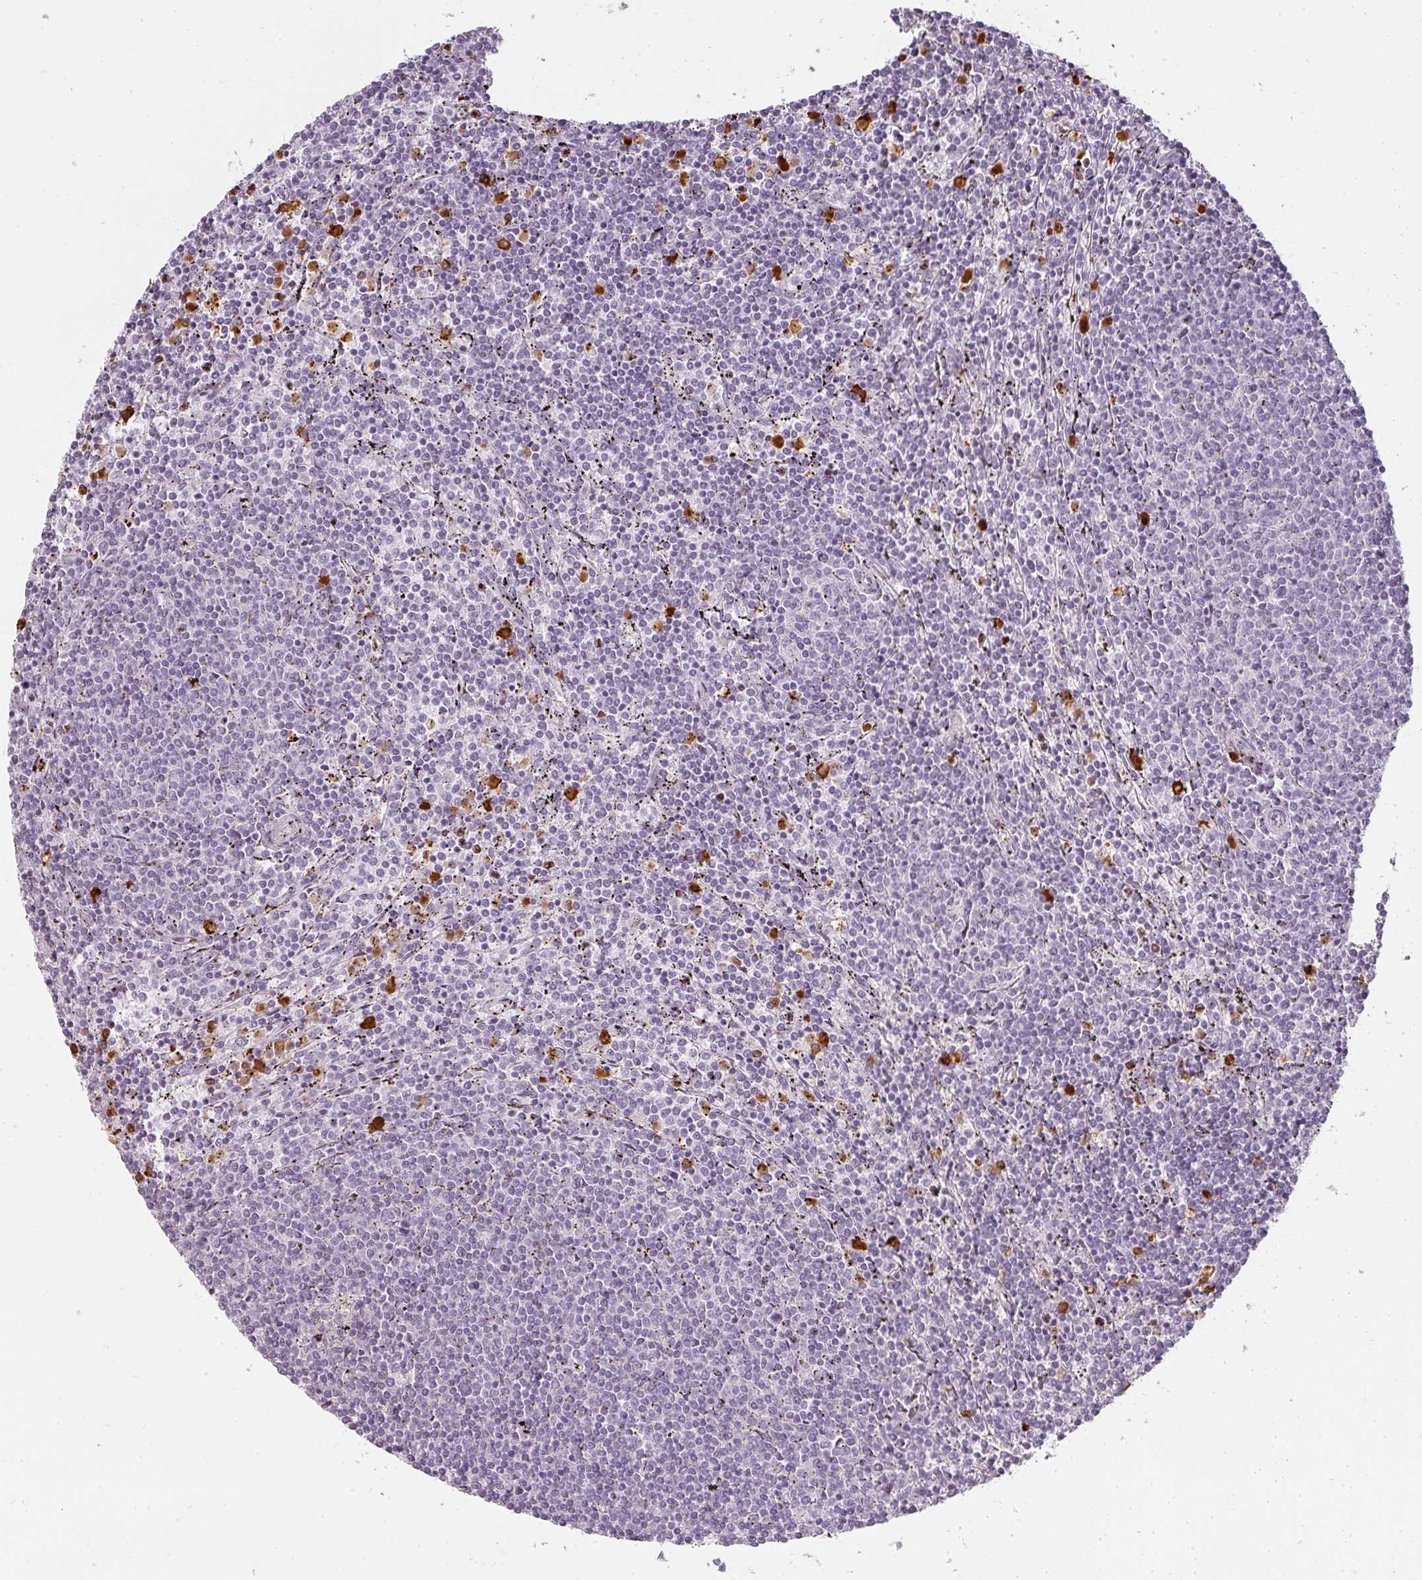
{"staining": {"intensity": "negative", "quantity": "none", "location": "none"}, "tissue": "lymphoma", "cell_type": "Tumor cells", "image_type": "cancer", "snomed": [{"axis": "morphology", "description": "Malignant lymphoma, non-Hodgkin's type, Low grade"}, {"axis": "topography", "description": "Spleen"}], "caption": "An image of human low-grade malignant lymphoma, non-Hodgkin's type is negative for staining in tumor cells.", "gene": "BIK", "patient": {"sex": "female", "age": 50}}